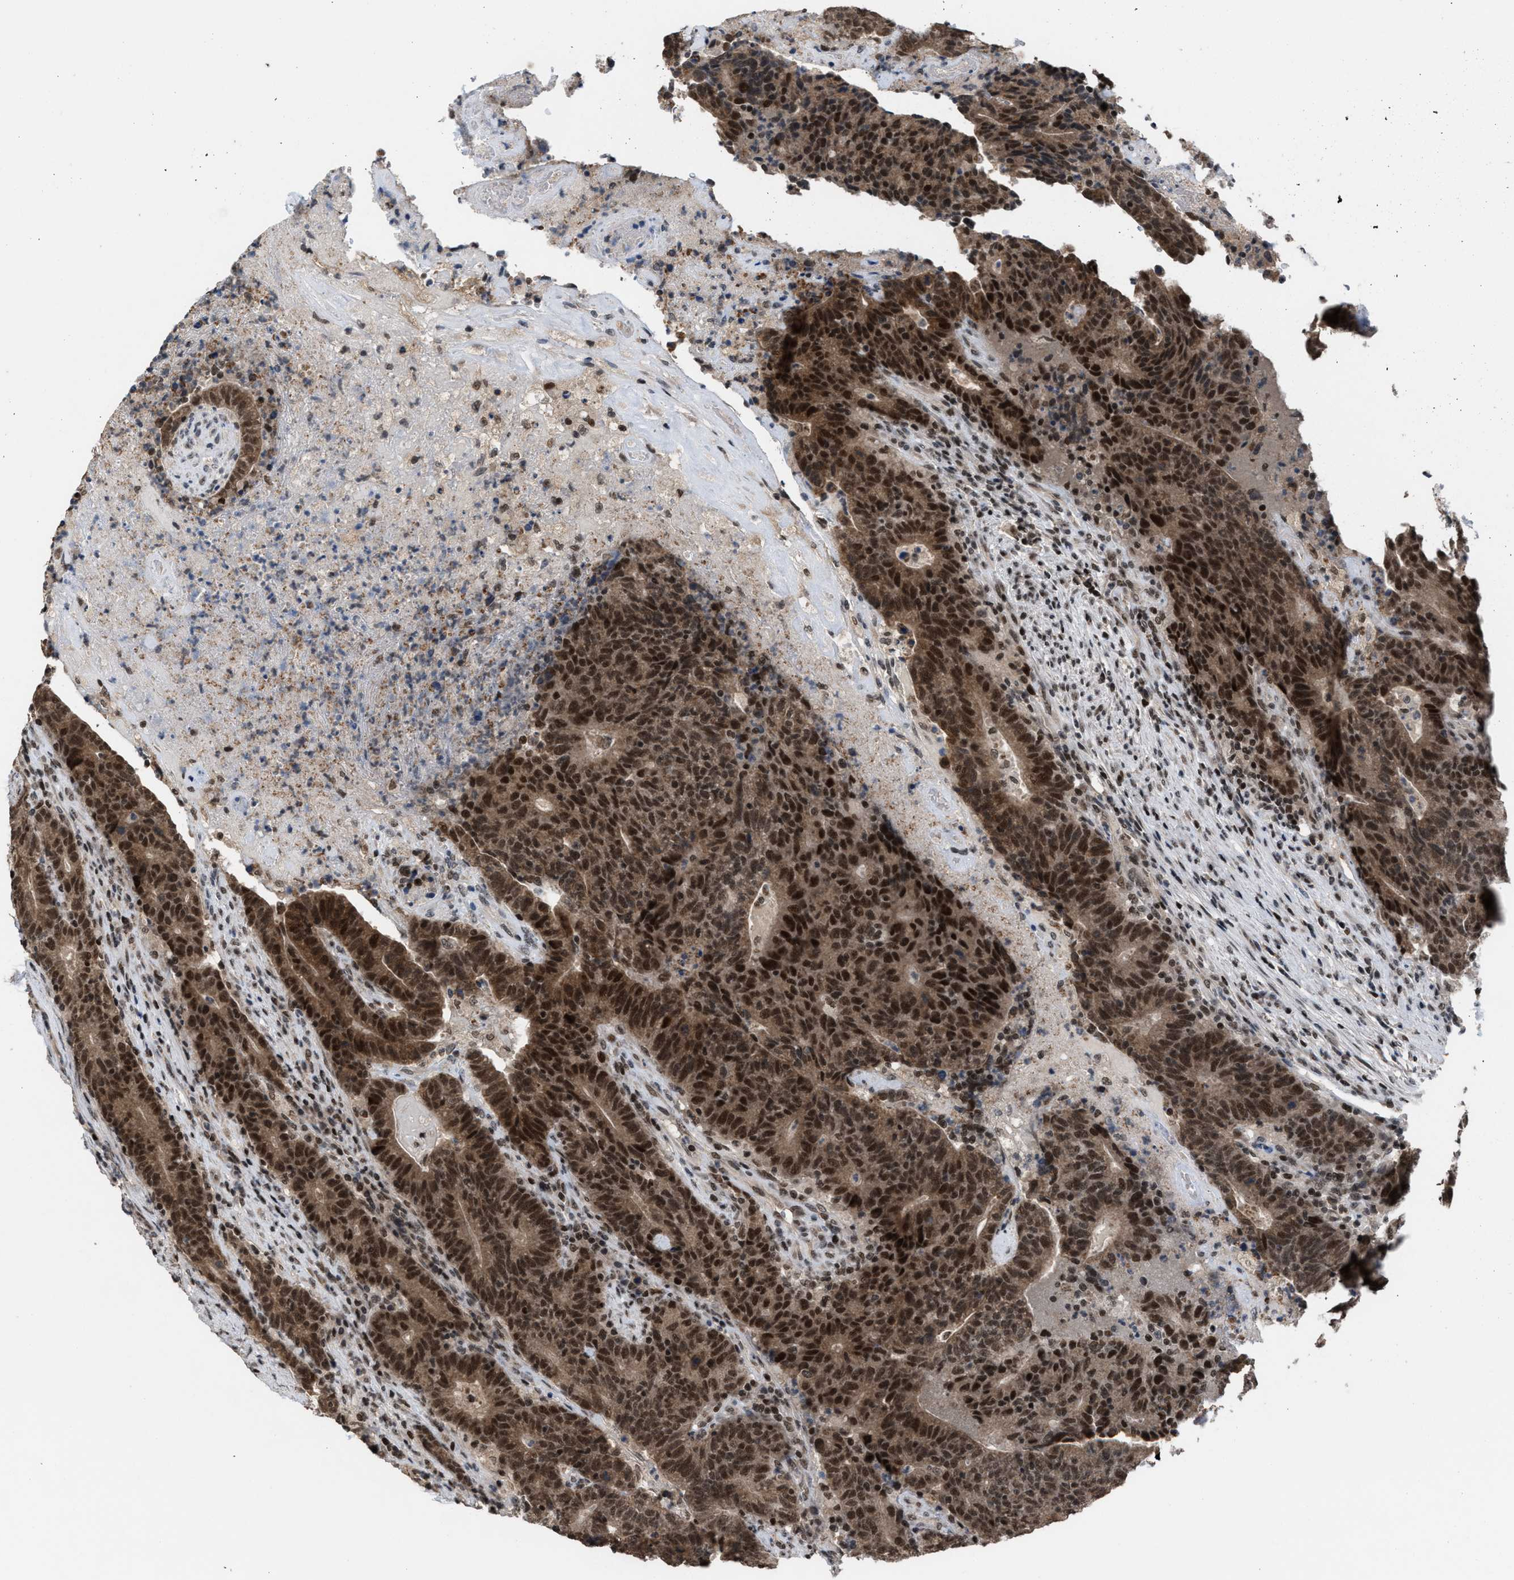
{"staining": {"intensity": "strong", "quantity": ">75%", "location": "cytoplasmic/membranous,nuclear"}, "tissue": "colorectal cancer", "cell_type": "Tumor cells", "image_type": "cancer", "snomed": [{"axis": "morphology", "description": "Normal tissue, NOS"}, {"axis": "morphology", "description": "Adenocarcinoma, NOS"}, {"axis": "topography", "description": "Colon"}], "caption": "DAB immunohistochemical staining of colorectal adenocarcinoma displays strong cytoplasmic/membranous and nuclear protein expression in about >75% of tumor cells.", "gene": "C9orf78", "patient": {"sex": "female", "age": 75}}